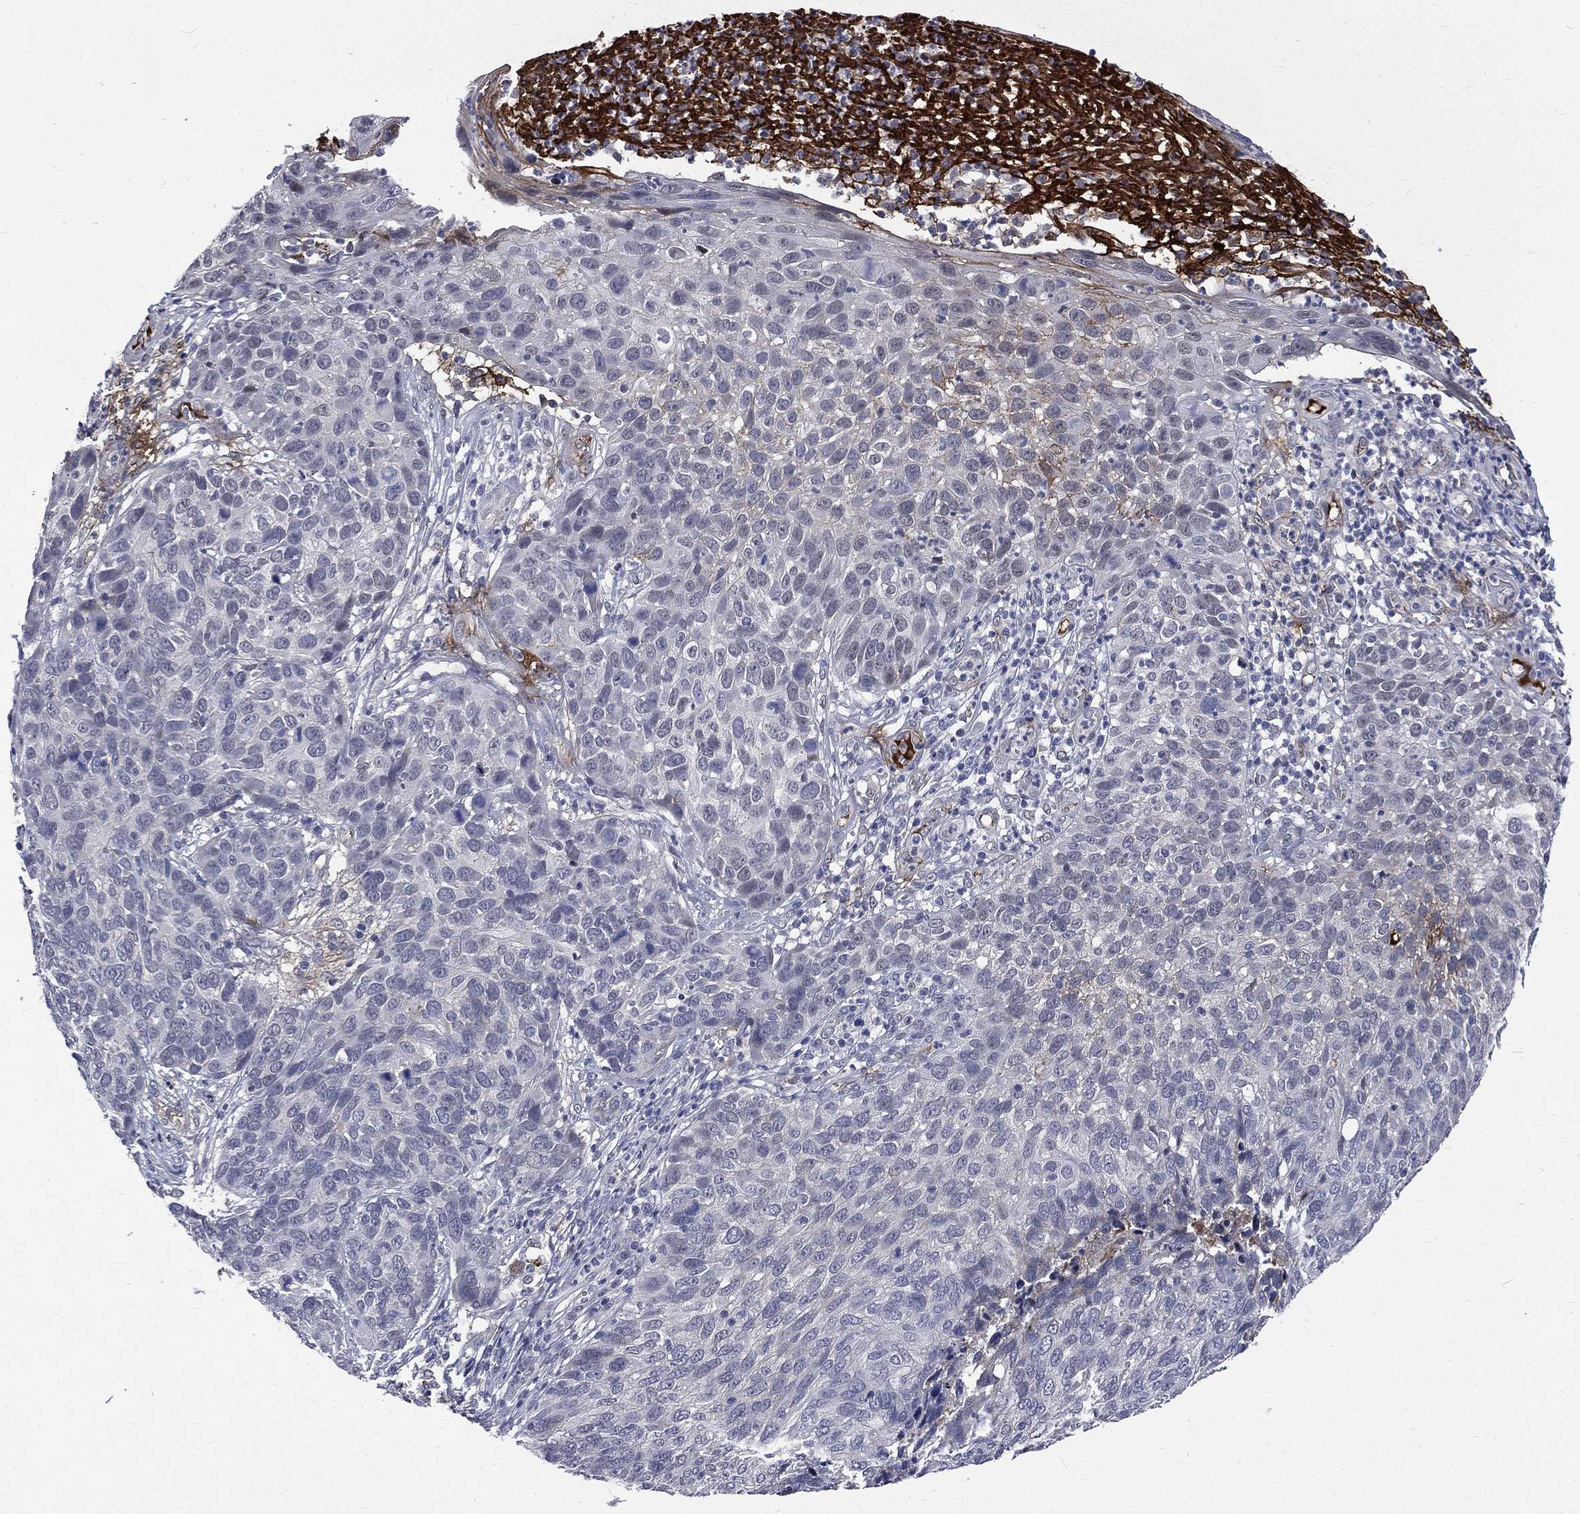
{"staining": {"intensity": "negative", "quantity": "none", "location": "none"}, "tissue": "skin cancer", "cell_type": "Tumor cells", "image_type": "cancer", "snomed": [{"axis": "morphology", "description": "Squamous cell carcinoma, NOS"}, {"axis": "topography", "description": "Skin"}], "caption": "The photomicrograph demonstrates no staining of tumor cells in squamous cell carcinoma (skin).", "gene": "FGG", "patient": {"sex": "male", "age": 92}}